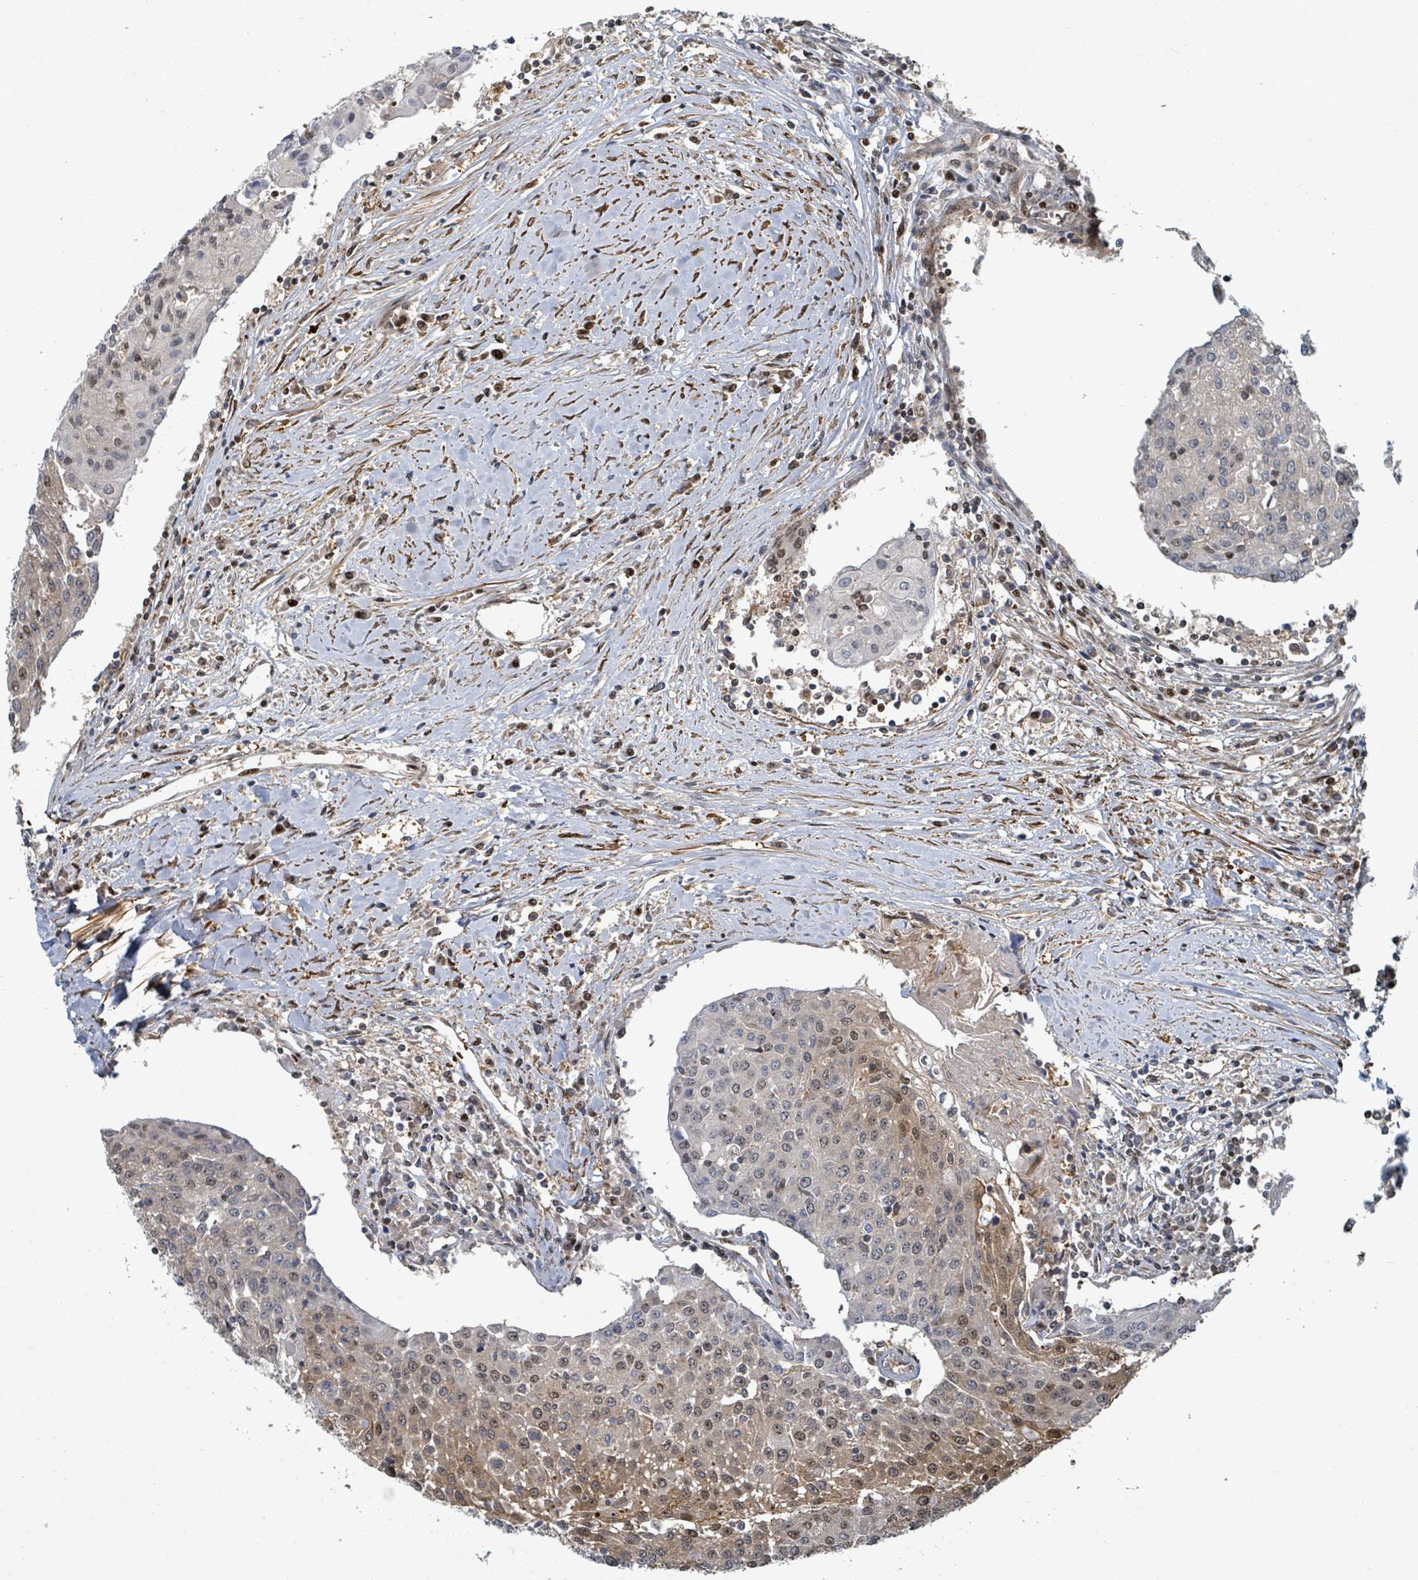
{"staining": {"intensity": "moderate", "quantity": "25%-75%", "location": "cytoplasmic/membranous,nuclear"}, "tissue": "urothelial cancer", "cell_type": "Tumor cells", "image_type": "cancer", "snomed": [{"axis": "morphology", "description": "Urothelial carcinoma, High grade"}, {"axis": "topography", "description": "Urinary bladder"}], "caption": "Immunohistochemistry (IHC) of human urothelial cancer exhibits medium levels of moderate cytoplasmic/membranous and nuclear staining in about 25%-75% of tumor cells.", "gene": "TRDMT1", "patient": {"sex": "female", "age": 85}}